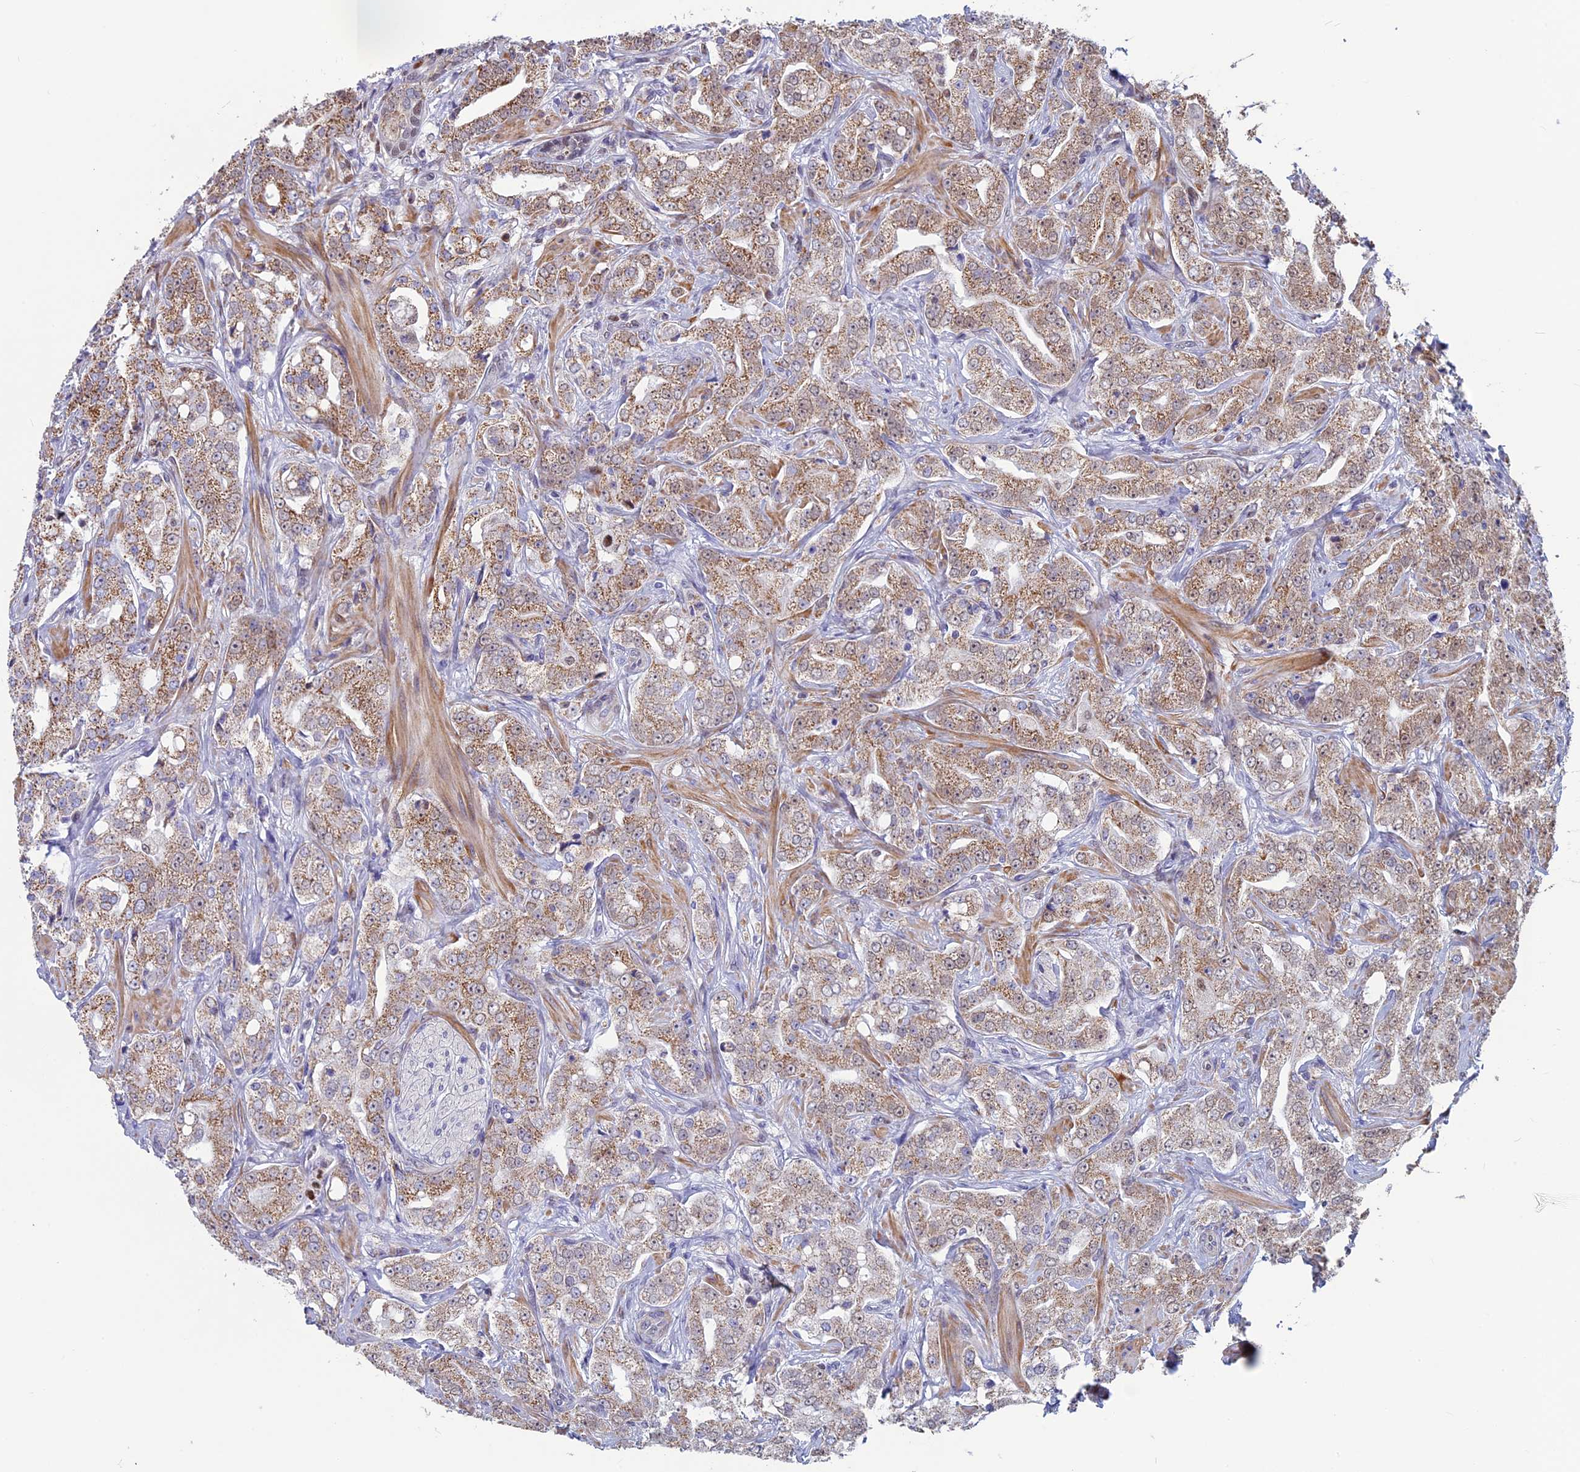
{"staining": {"intensity": "moderate", "quantity": "25%-75%", "location": "cytoplasmic/membranous"}, "tissue": "prostate cancer", "cell_type": "Tumor cells", "image_type": "cancer", "snomed": [{"axis": "morphology", "description": "Adenocarcinoma, Low grade"}, {"axis": "topography", "description": "Prostate"}], "caption": "High-magnification brightfield microscopy of prostate adenocarcinoma (low-grade) stained with DAB (brown) and counterstained with hematoxylin (blue). tumor cells exhibit moderate cytoplasmic/membranous staining is present in approximately25%-75% of cells.", "gene": "ACSS1", "patient": {"sex": "male", "age": 67}}